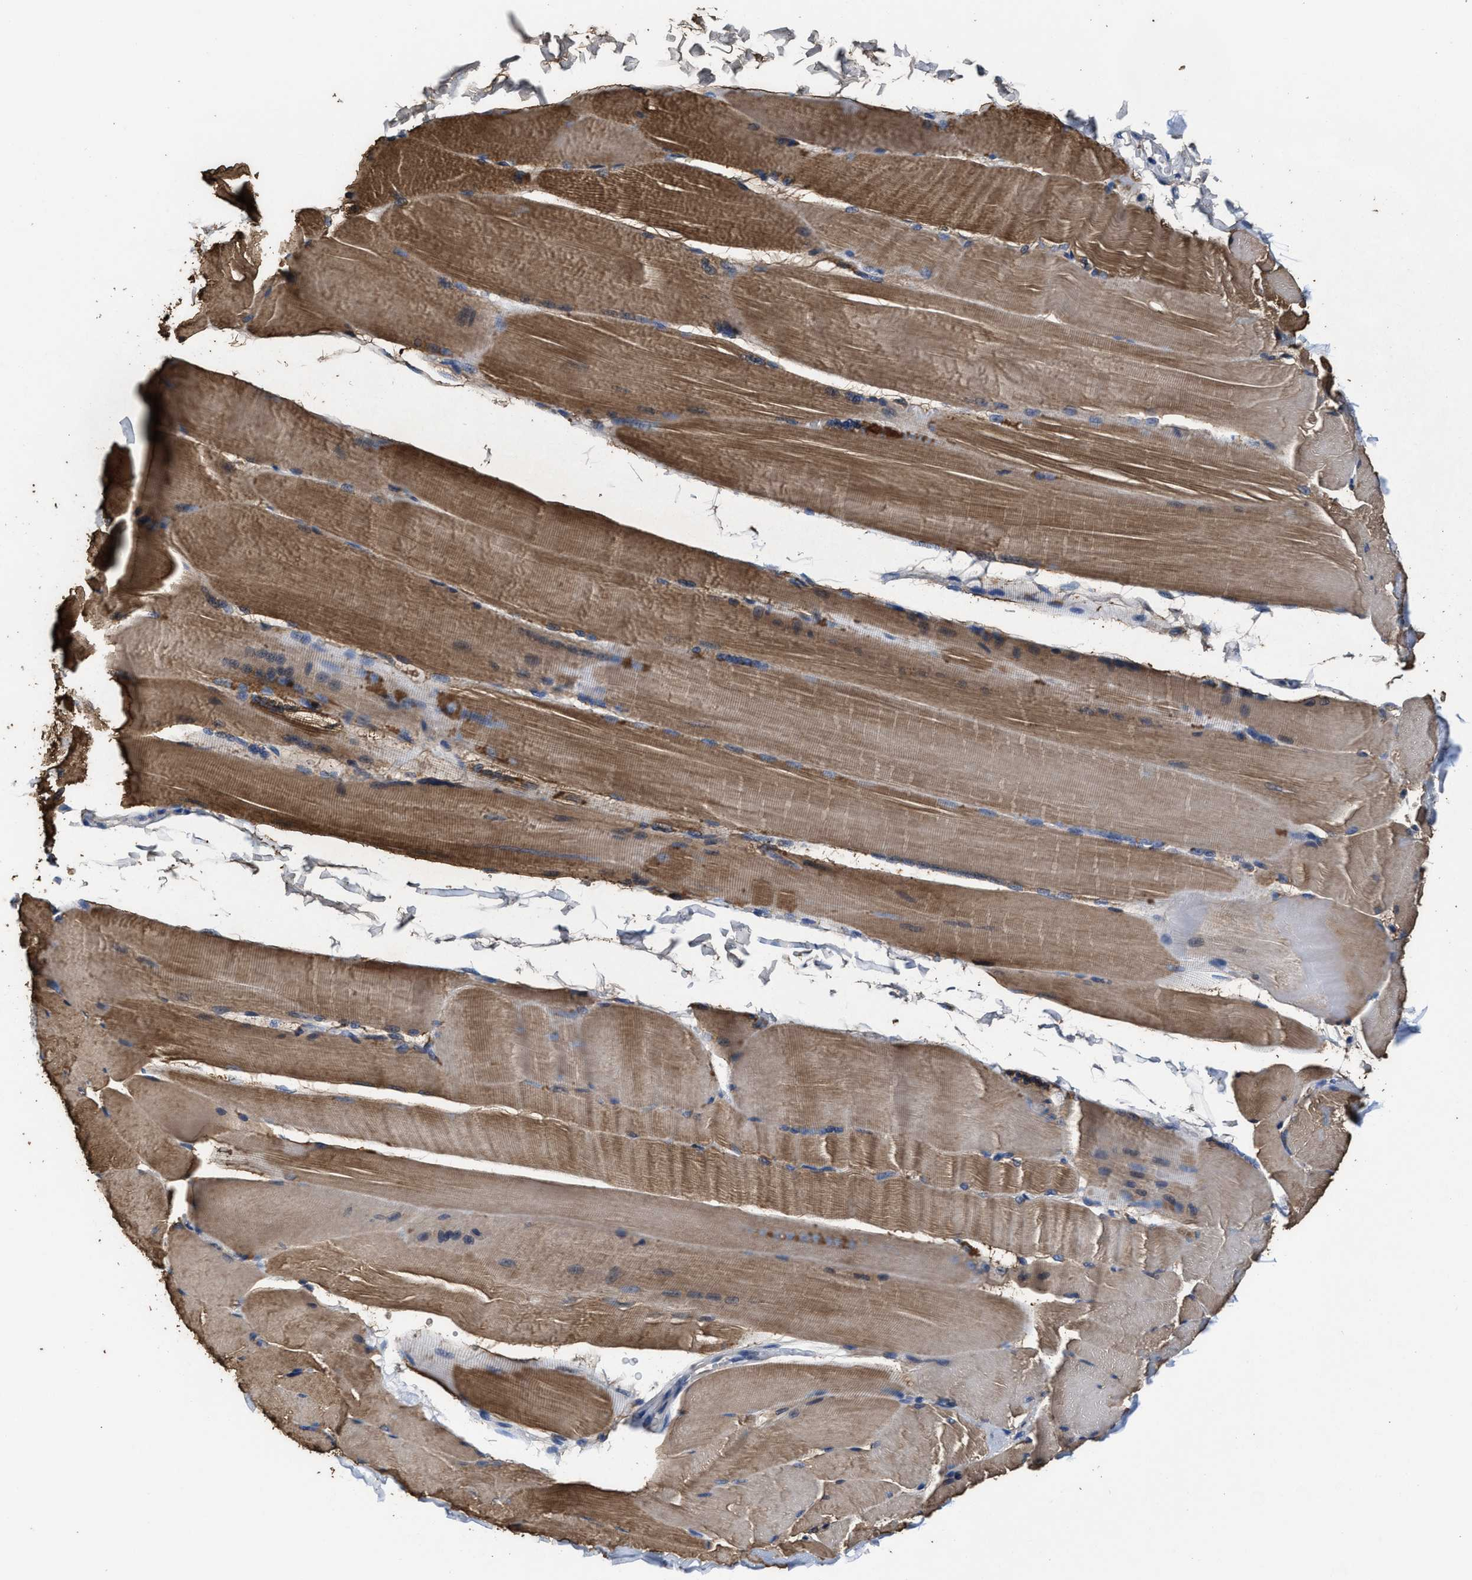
{"staining": {"intensity": "moderate", "quantity": ">75%", "location": "cytoplasmic/membranous"}, "tissue": "skeletal muscle", "cell_type": "Myocytes", "image_type": "normal", "snomed": [{"axis": "morphology", "description": "Normal tissue, NOS"}, {"axis": "topography", "description": "Skin"}, {"axis": "topography", "description": "Skeletal muscle"}], "caption": "A photomicrograph of human skeletal muscle stained for a protein displays moderate cytoplasmic/membranous brown staining in myocytes.", "gene": "TMEM30A", "patient": {"sex": "male", "age": 83}}